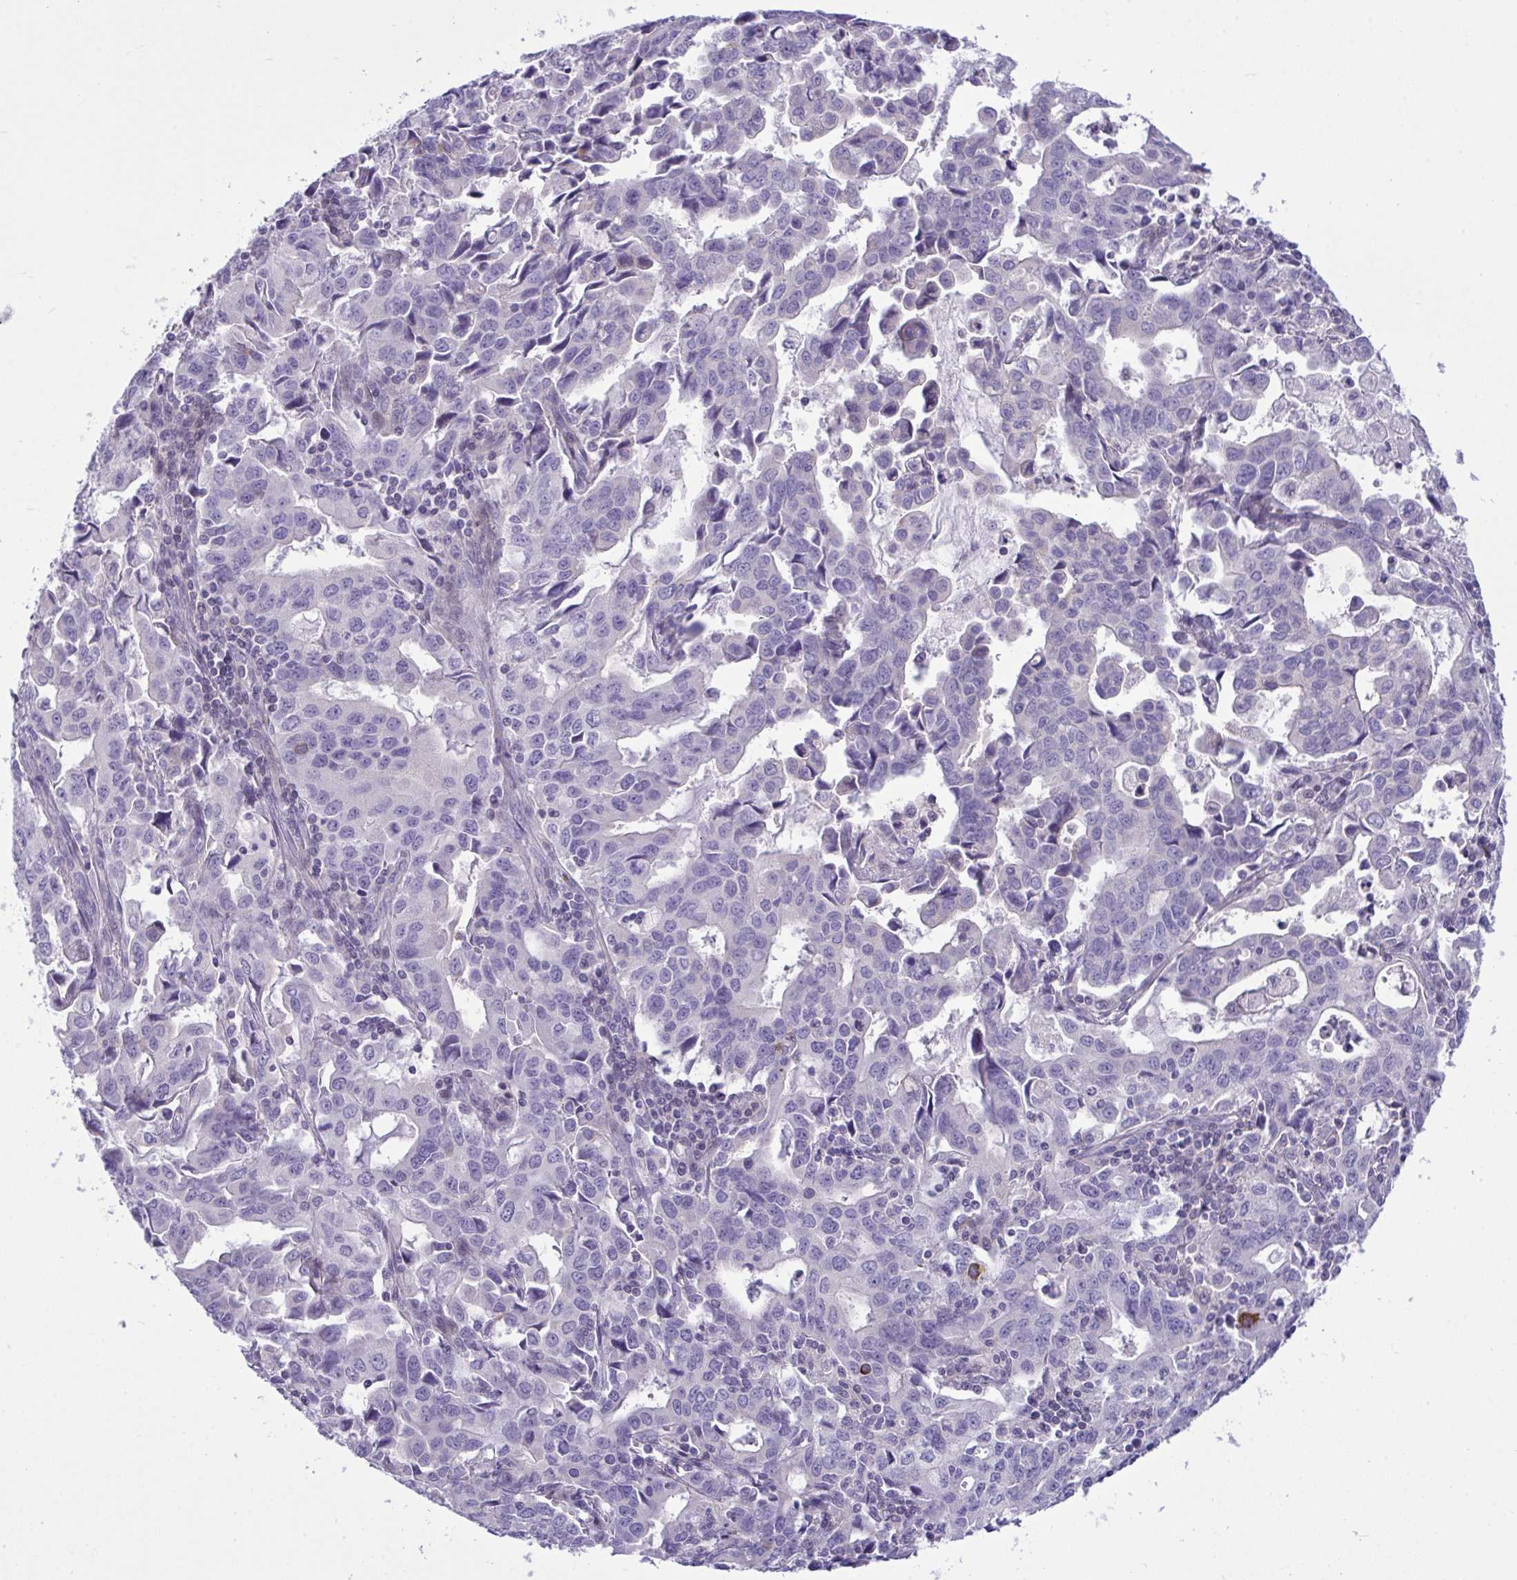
{"staining": {"intensity": "negative", "quantity": "none", "location": "none"}, "tissue": "stomach cancer", "cell_type": "Tumor cells", "image_type": "cancer", "snomed": [{"axis": "morphology", "description": "Adenocarcinoma, NOS"}, {"axis": "topography", "description": "Stomach, upper"}], "caption": "An image of stomach cancer (adenocarcinoma) stained for a protein displays no brown staining in tumor cells.", "gene": "WDR97", "patient": {"sex": "male", "age": 85}}